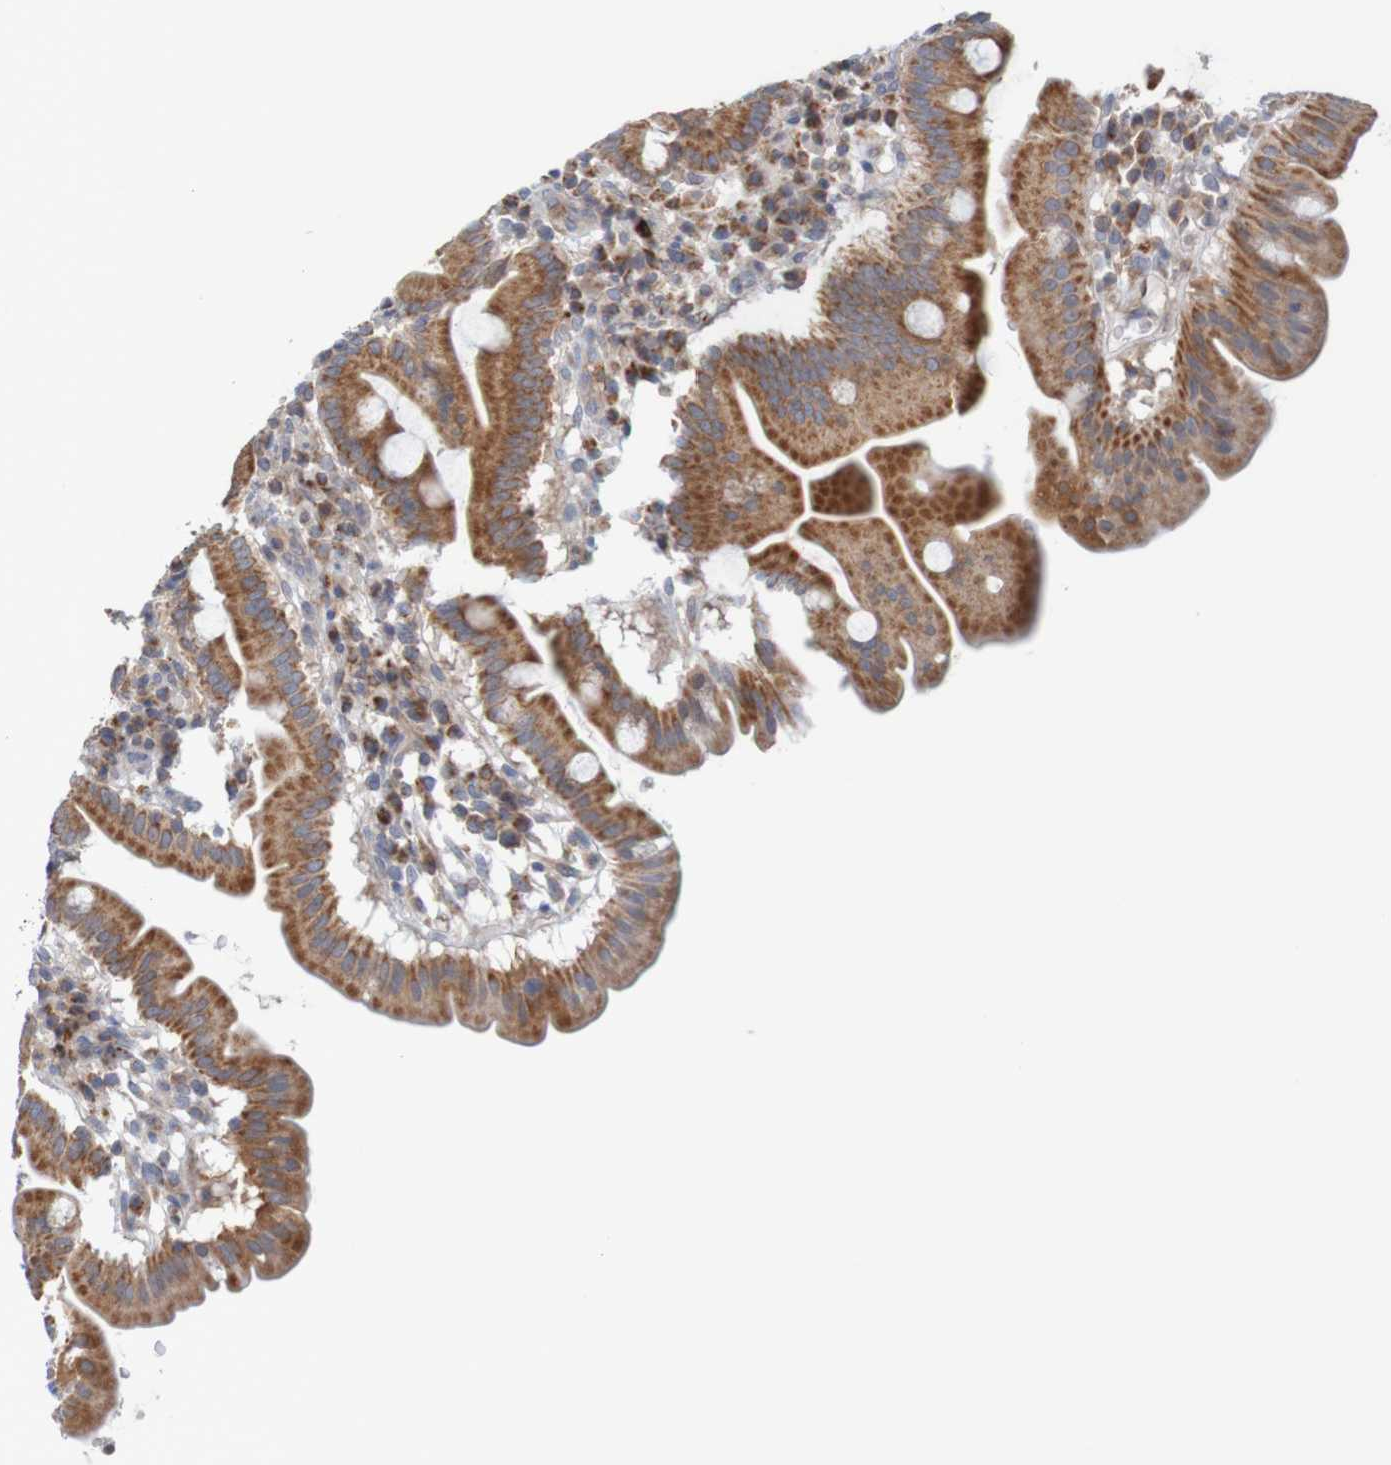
{"staining": {"intensity": "strong", "quantity": ">75%", "location": "cytoplasmic/membranous"}, "tissue": "duodenum", "cell_type": "Glandular cells", "image_type": "normal", "snomed": [{"axis": "morphology", "description": "Normal tissue, NOS"}, {"axis": "topography", "description": "Duodenum"}], "caption": "The micrograph displays staining of unremarkable duodenum, revealing strong cytoplasmic/membranous protein expression (brown color) within glandular cells.", "gene": "NAV2", "patient": {"sex": "male", "age": 50}}